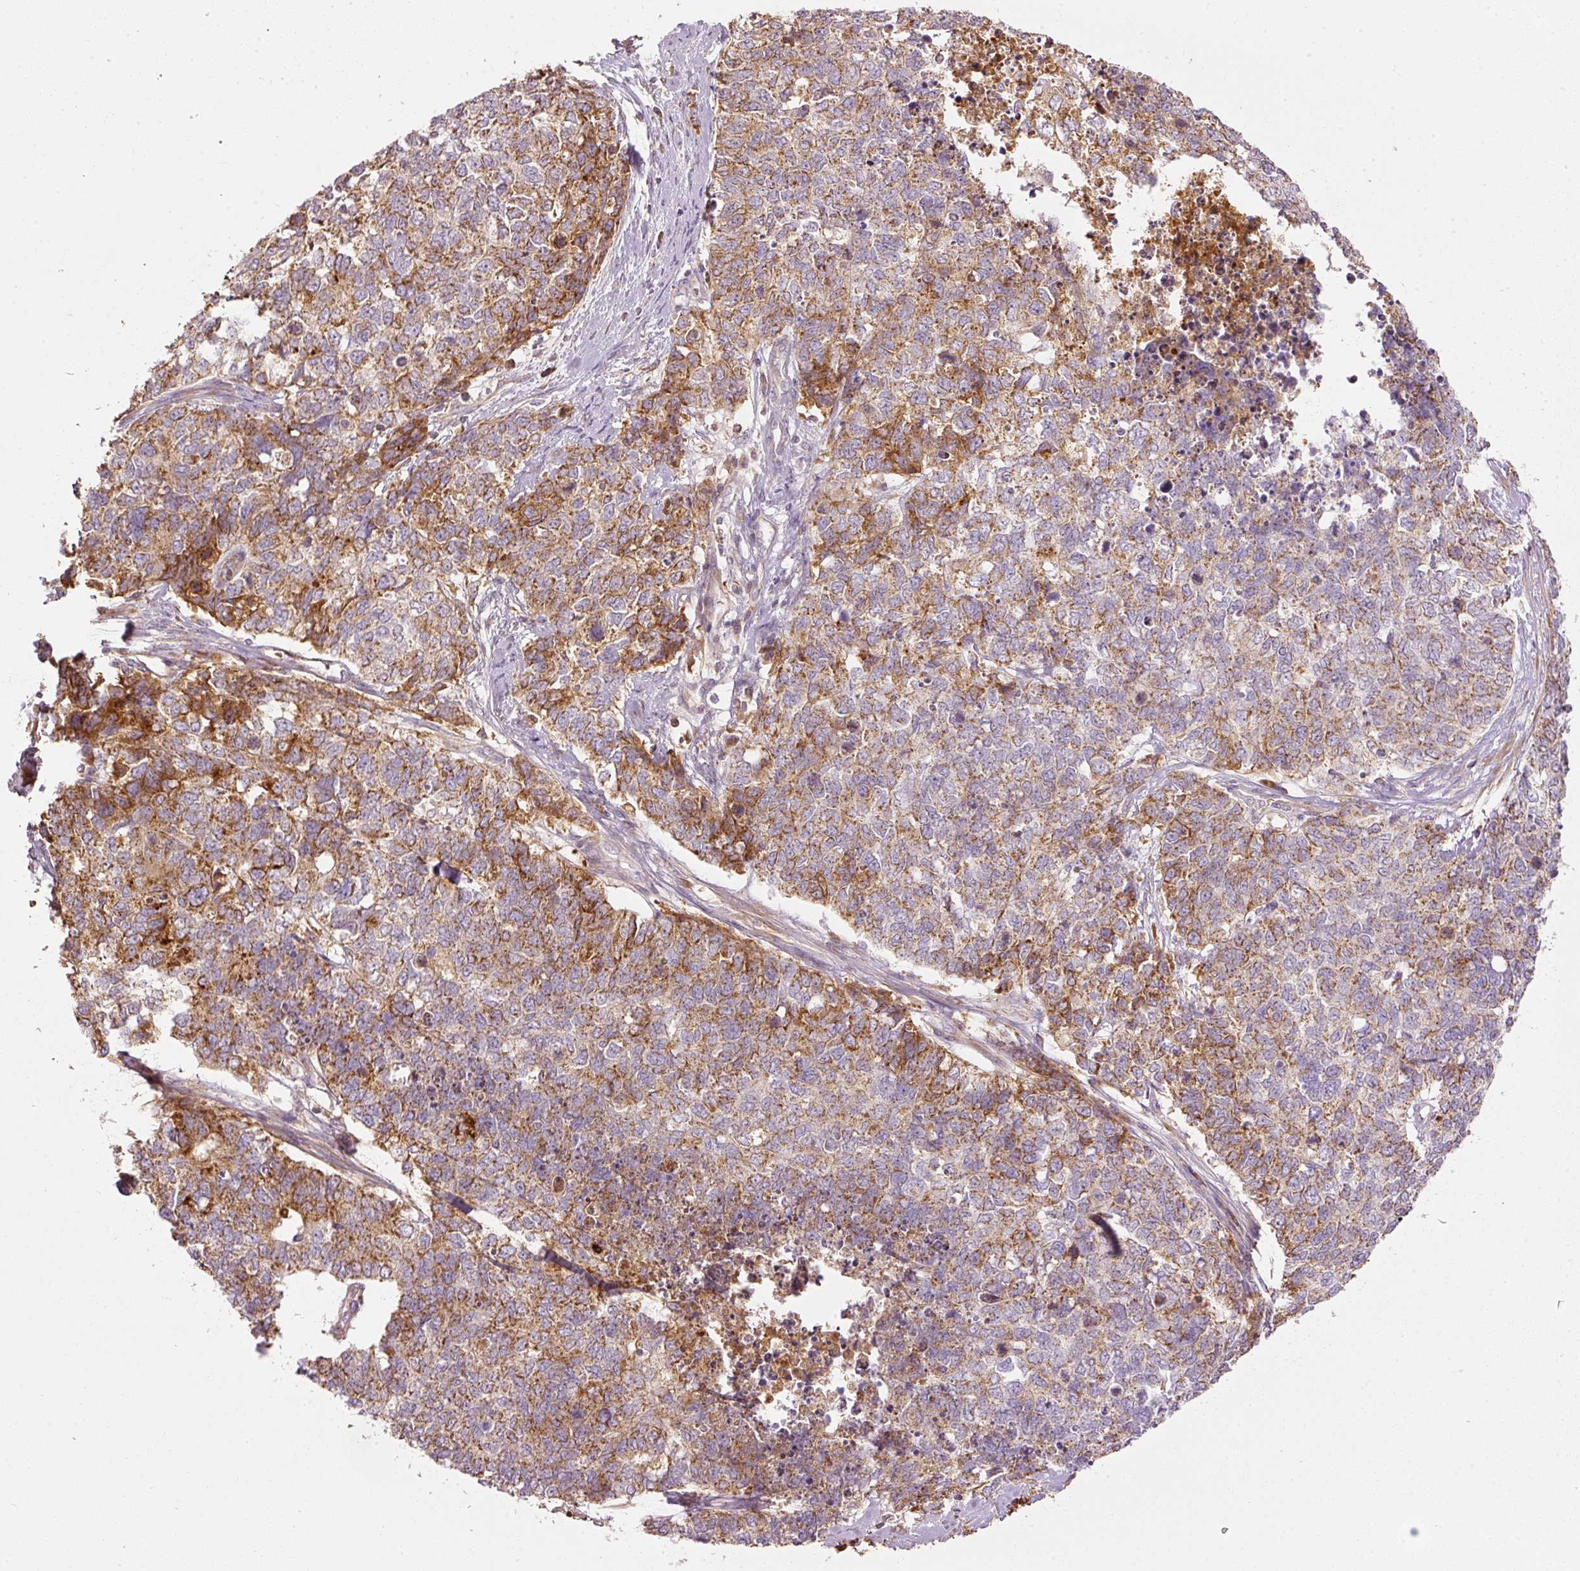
{"staining": {"intensity": "moderate", "quantity": "25%-75%", "location": "cytoplasmic/membranous"}, "tissue": "cervical cancer", "cell_type": "Tumor cells", "image_type": "cancer", "snomed": [{"axis": "morphology", "description": "Squamous cell carcinoma, NOS"}, {"axis": "topography", "description": "Cervix"}], "caption": "Human cervical squamous cell carcinoma stained with a brown dye reveals moderate cytoplasmic/membranous positive staining in about 25%-75% of tumor cells.", "gene": "SERPING1", "patient": {"sex": "female", "age": 63}}